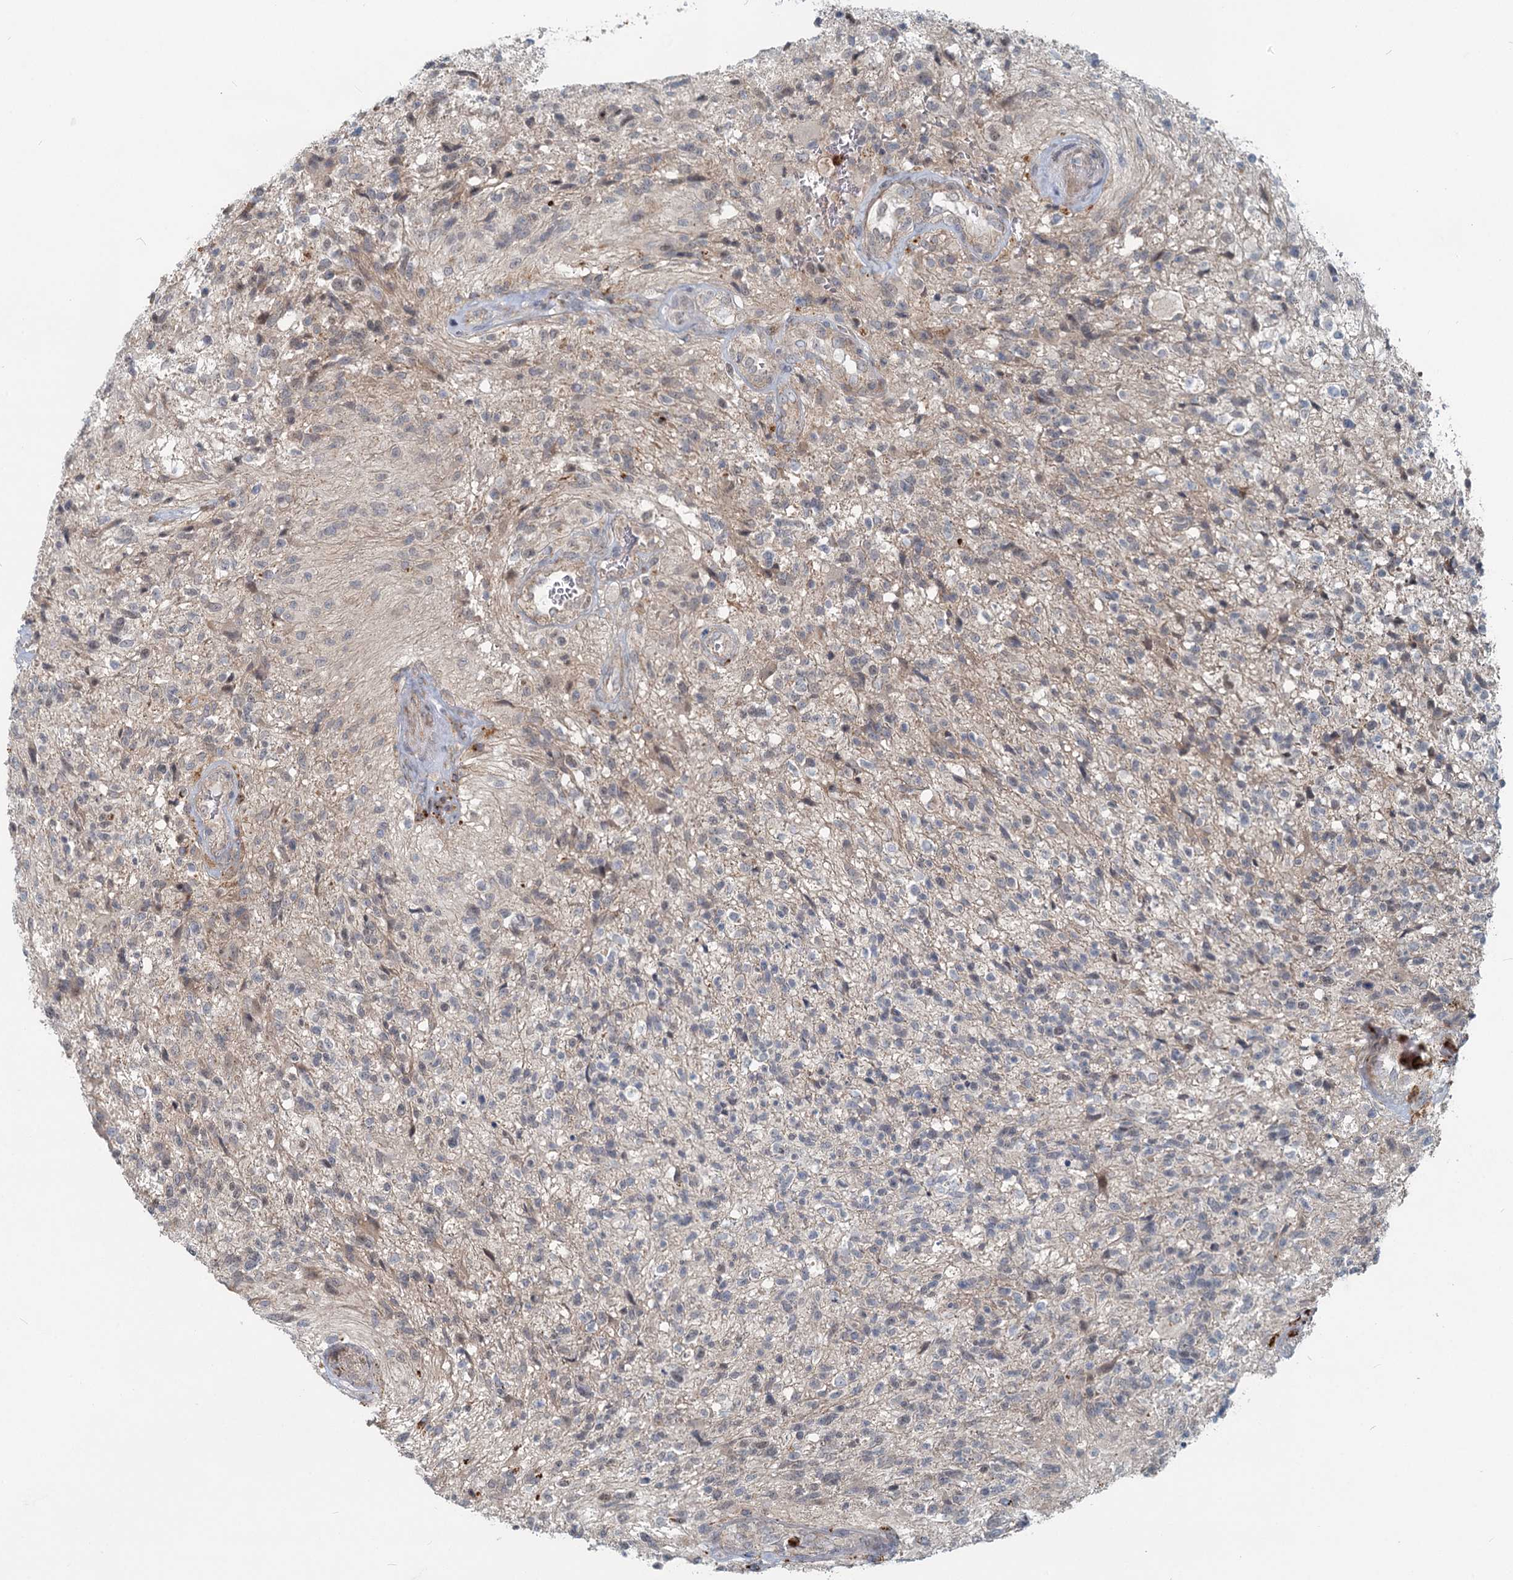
{"staining": {"intensity": "negative", "quantity": "none", "location": "none"}, "tissue": "glioma", "cell_type": "Tumor cells", "image_type": "cancer", "snomed": [{"axis": "morphology", "description": "Glioma, malignant, High grade"}, {"axis": "topography", "description": "Brain"}], "caption": "Malignant high-grade glioma was stained to show a protein in brown. There is no significant staining in tumor cells.", "gene": "ADCY2", "patient": {"sex": "male", "age": 56}}